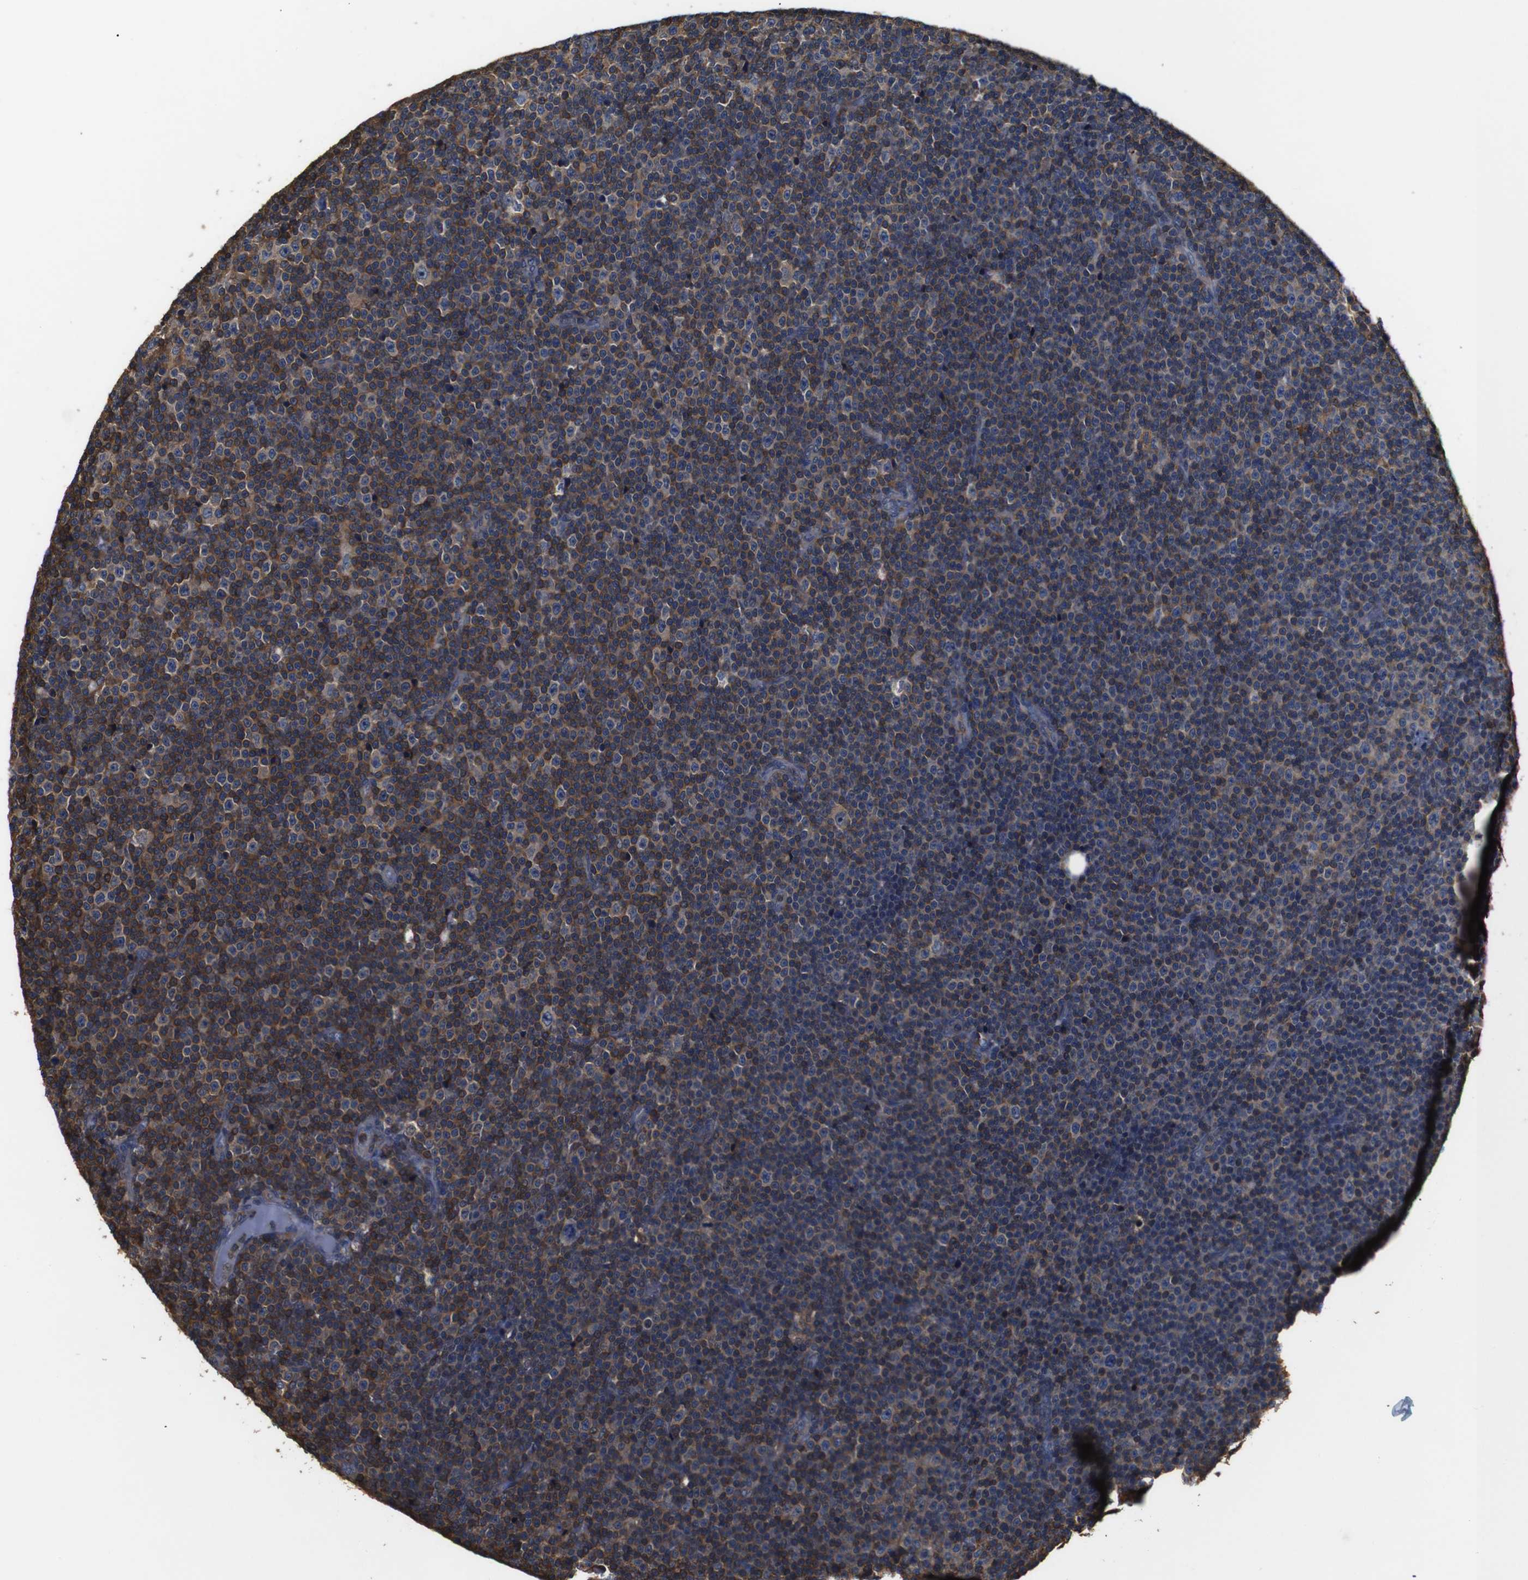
{"staining": {"intensity": "moderate", "quantity": "25%-75%", "location": "cytoplasmic/membranous"}, "tissue": "lymphoma", "cell_type": "Tumor cells", "image_type": "cancer", "snomed": [{"axis": "morphology", "description": "Malignant lymphoma, non-Hodgkin's type, Low grade"}, {"axis": "topography", "description": "Lymph node"}], "caption": "DAB (3,3'-diaminobenzidine) immunohistochemical staining of malignant lymphoma, non-Hodgkin's type (low-grade) demonstrates moderate cytoplasmic/membranous protein staining in about 25%-75% of tumor cells. Nuclei are stained in blue.", "gene": "PI4KA", "patient": {"sex": "female", "age": 67}}